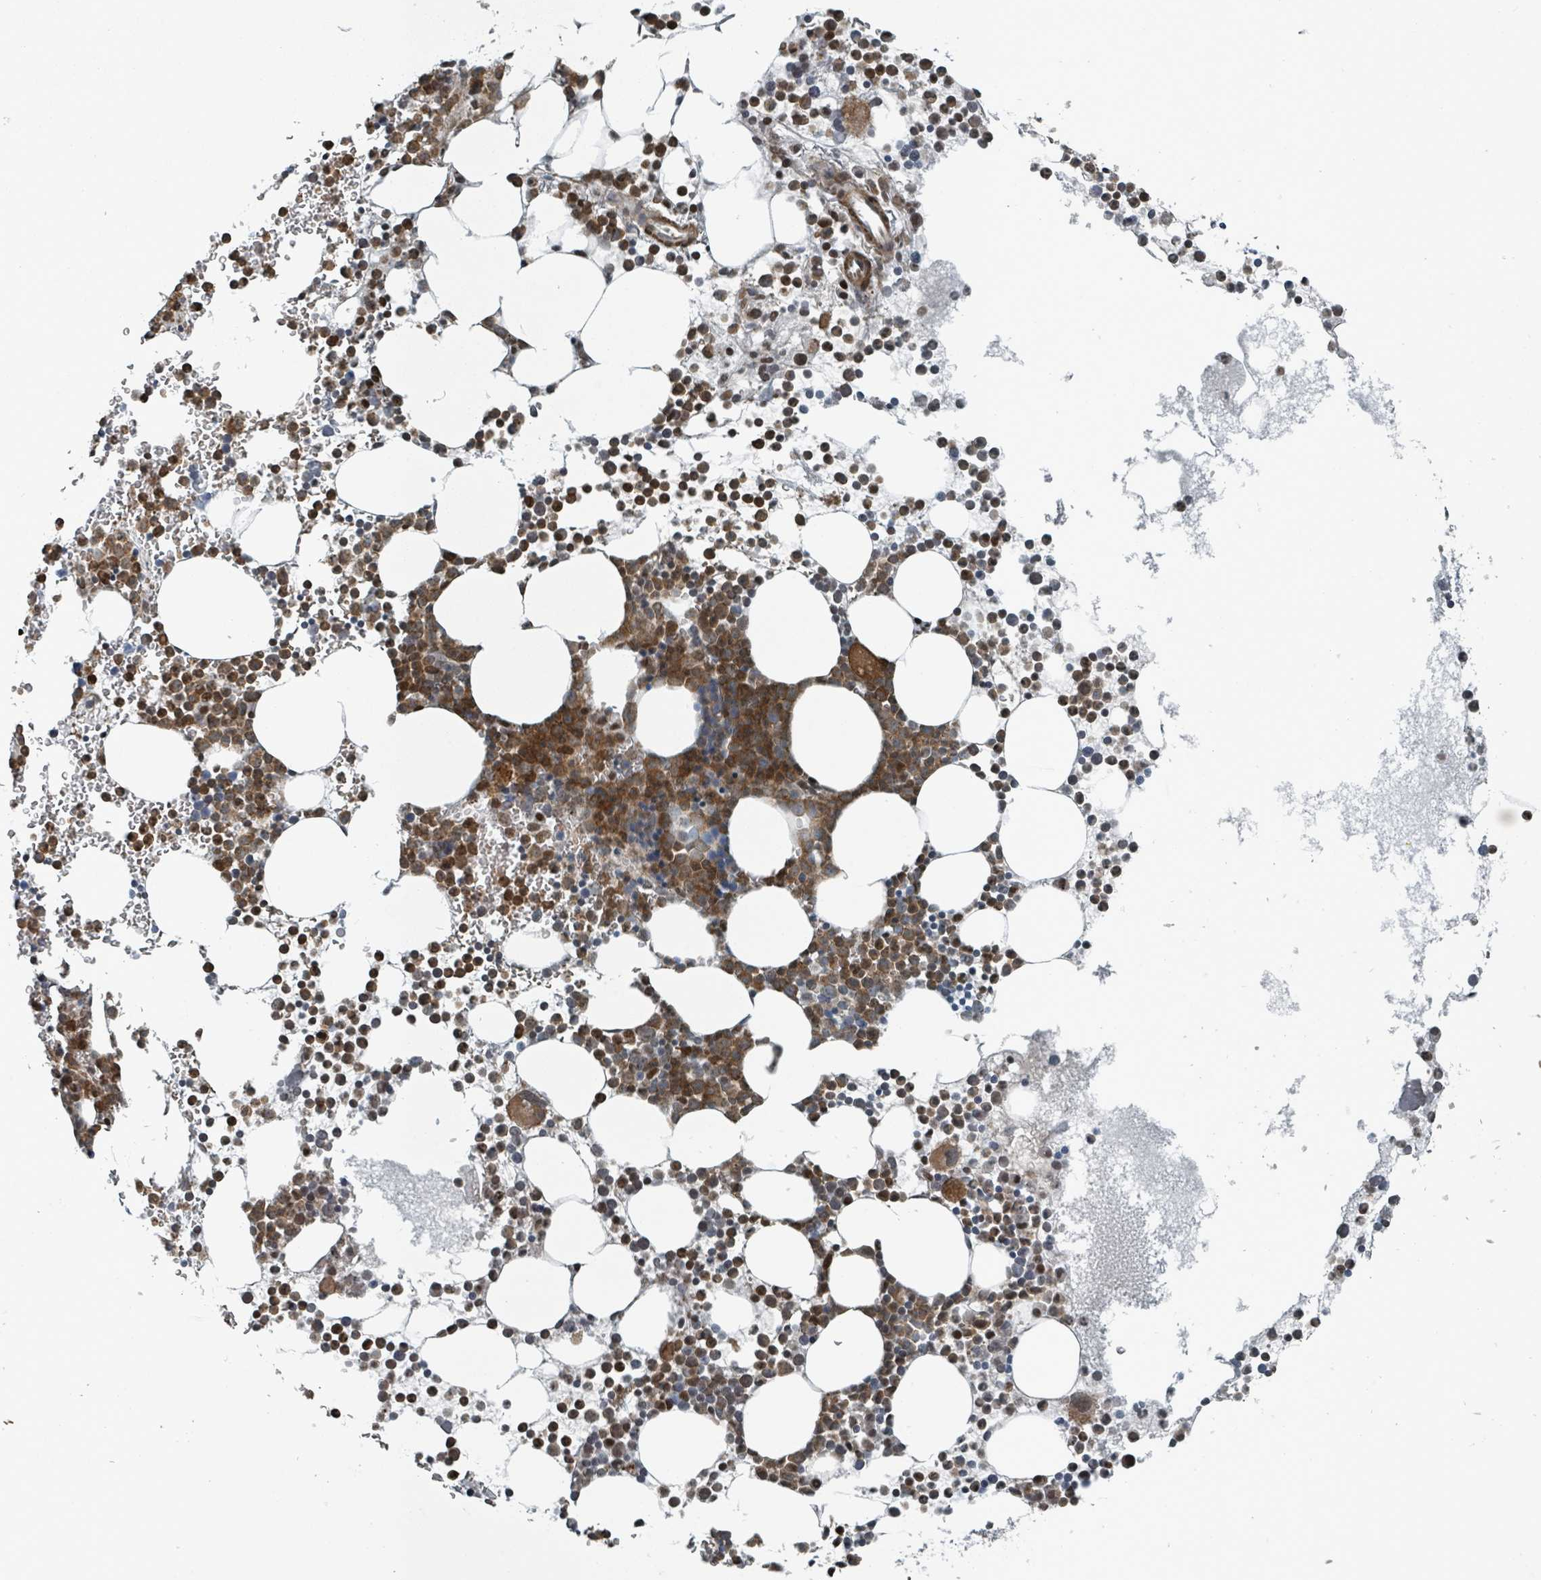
{"staining": {"intensity": "strong", "quantity": "25%-75%", "location": "cytoplasmic/membranous,nuclear"}, "tissue": "bone marrow", "cell_type": "Hematopoietic cells", "image_type": "normal", "snomed": [{"axis": "morphology", "description": "Normal tissue, NOS"}, {"axis": "topography", "description": "Bone marrow"}], "caption": "Strong cytoplasmic/membranous,nuclear expression is present in about 25%-75% of hematopoietic cells in unremarkable bone marrow. The staining was performed using DAB, with brown indicating positive protein expression. Nuclei are stained blue with hematoxylin.", "gene": "RHPN2", "patient": {"sex": "female", "age": 78}}